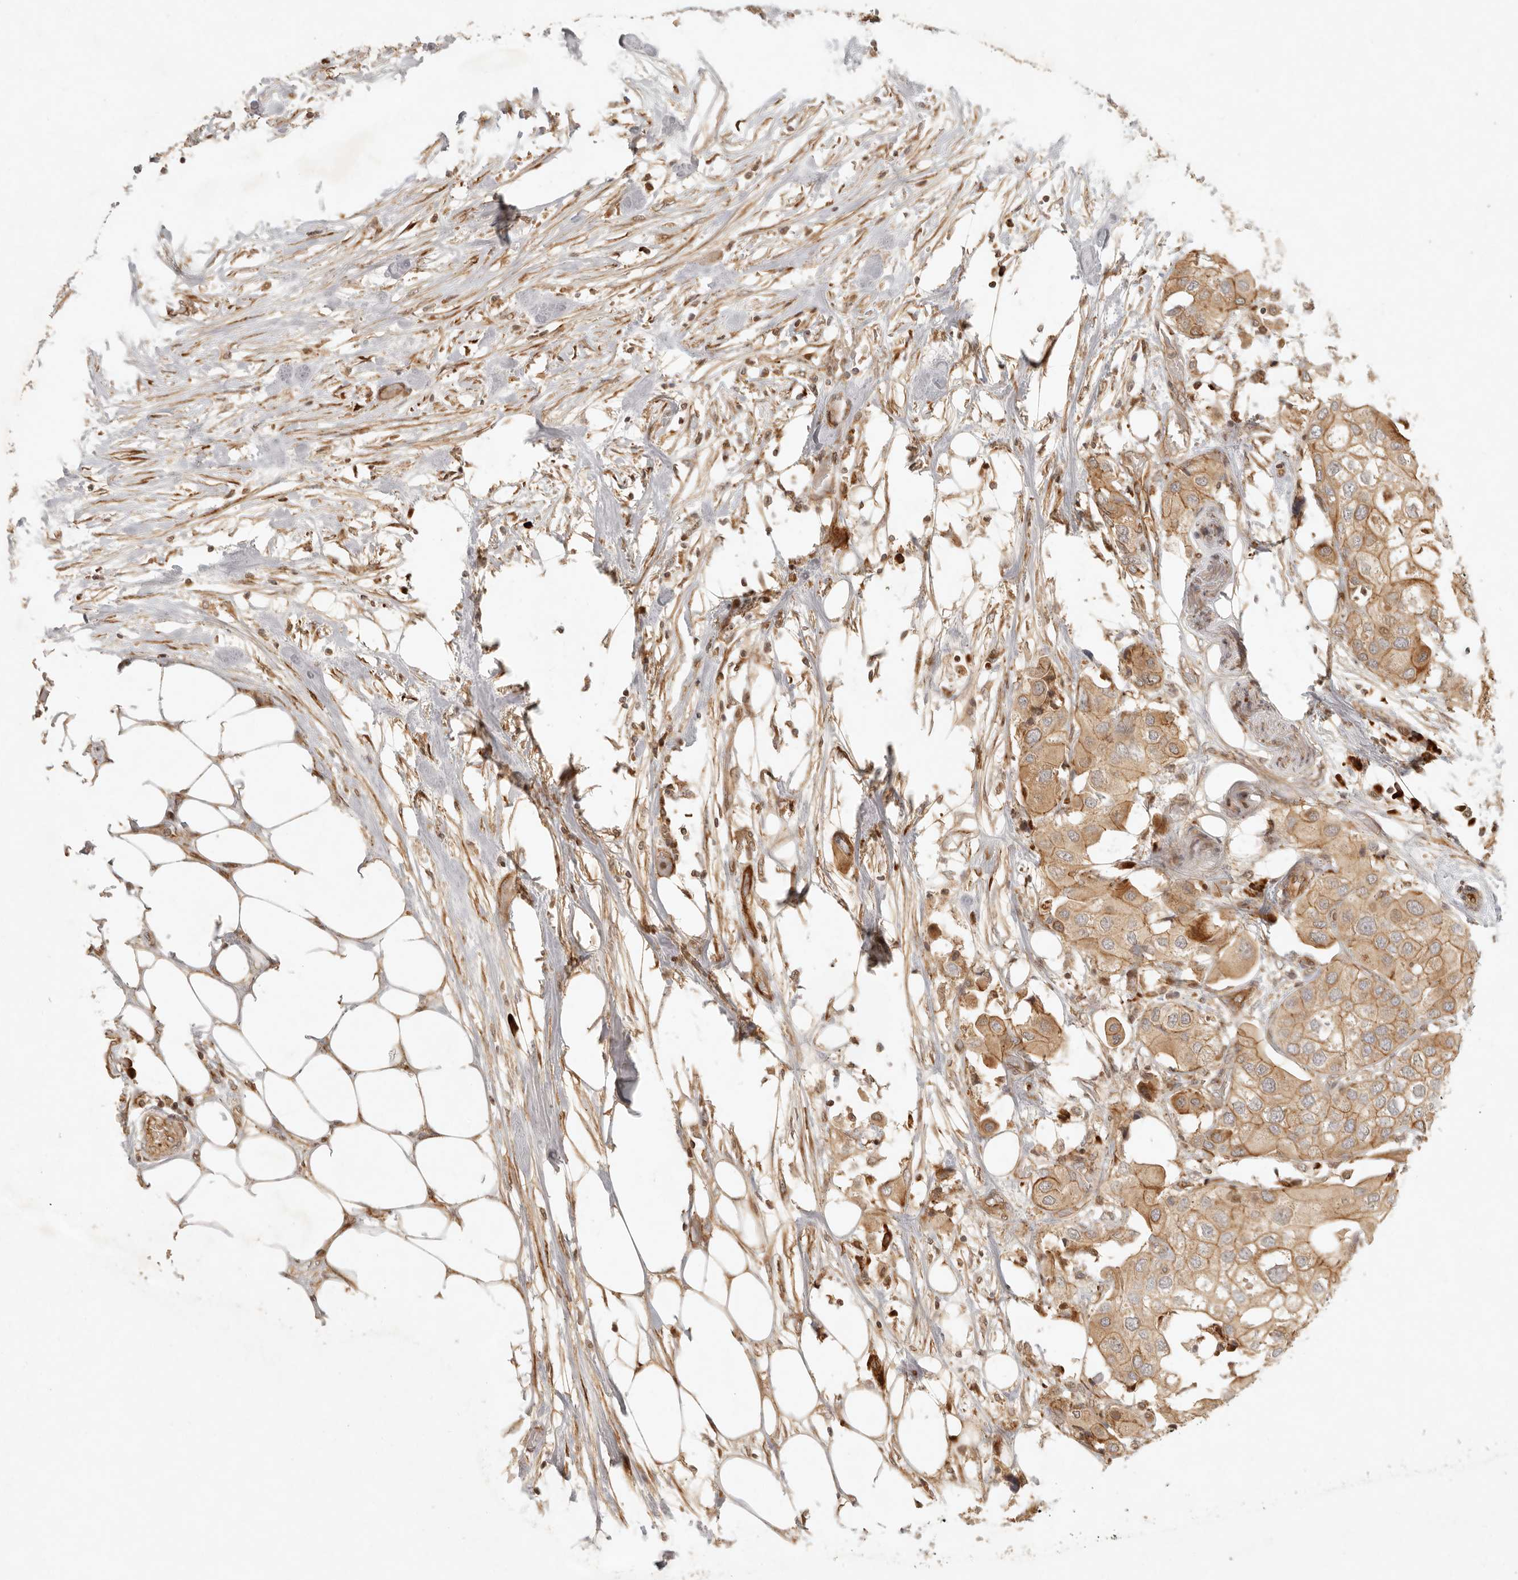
{"staining": {"intensity": "moderate", "quantity": ">75%", "location": "cytoplasmic/membranous"}, "tissue": "urothelial cancer", "cell_type": "Tumor cells", "image_type": "cancer", "snomed": [{"axis": "morphology", "description": "Urothelial carcinoma, High grade"}, {"axis": "topography", "description": "Urinary bladder"}], "caption": "The histopathology image exhibits staining of urothelial cancer, revealing moderate cytoplasmic/membranous protein expression (brown color) within tumor cells. (DAB = brown stain, brightfield microscopy at high magnification).", "gene": "KLHL38", "patient": {"sex": "male", "age": 64}}